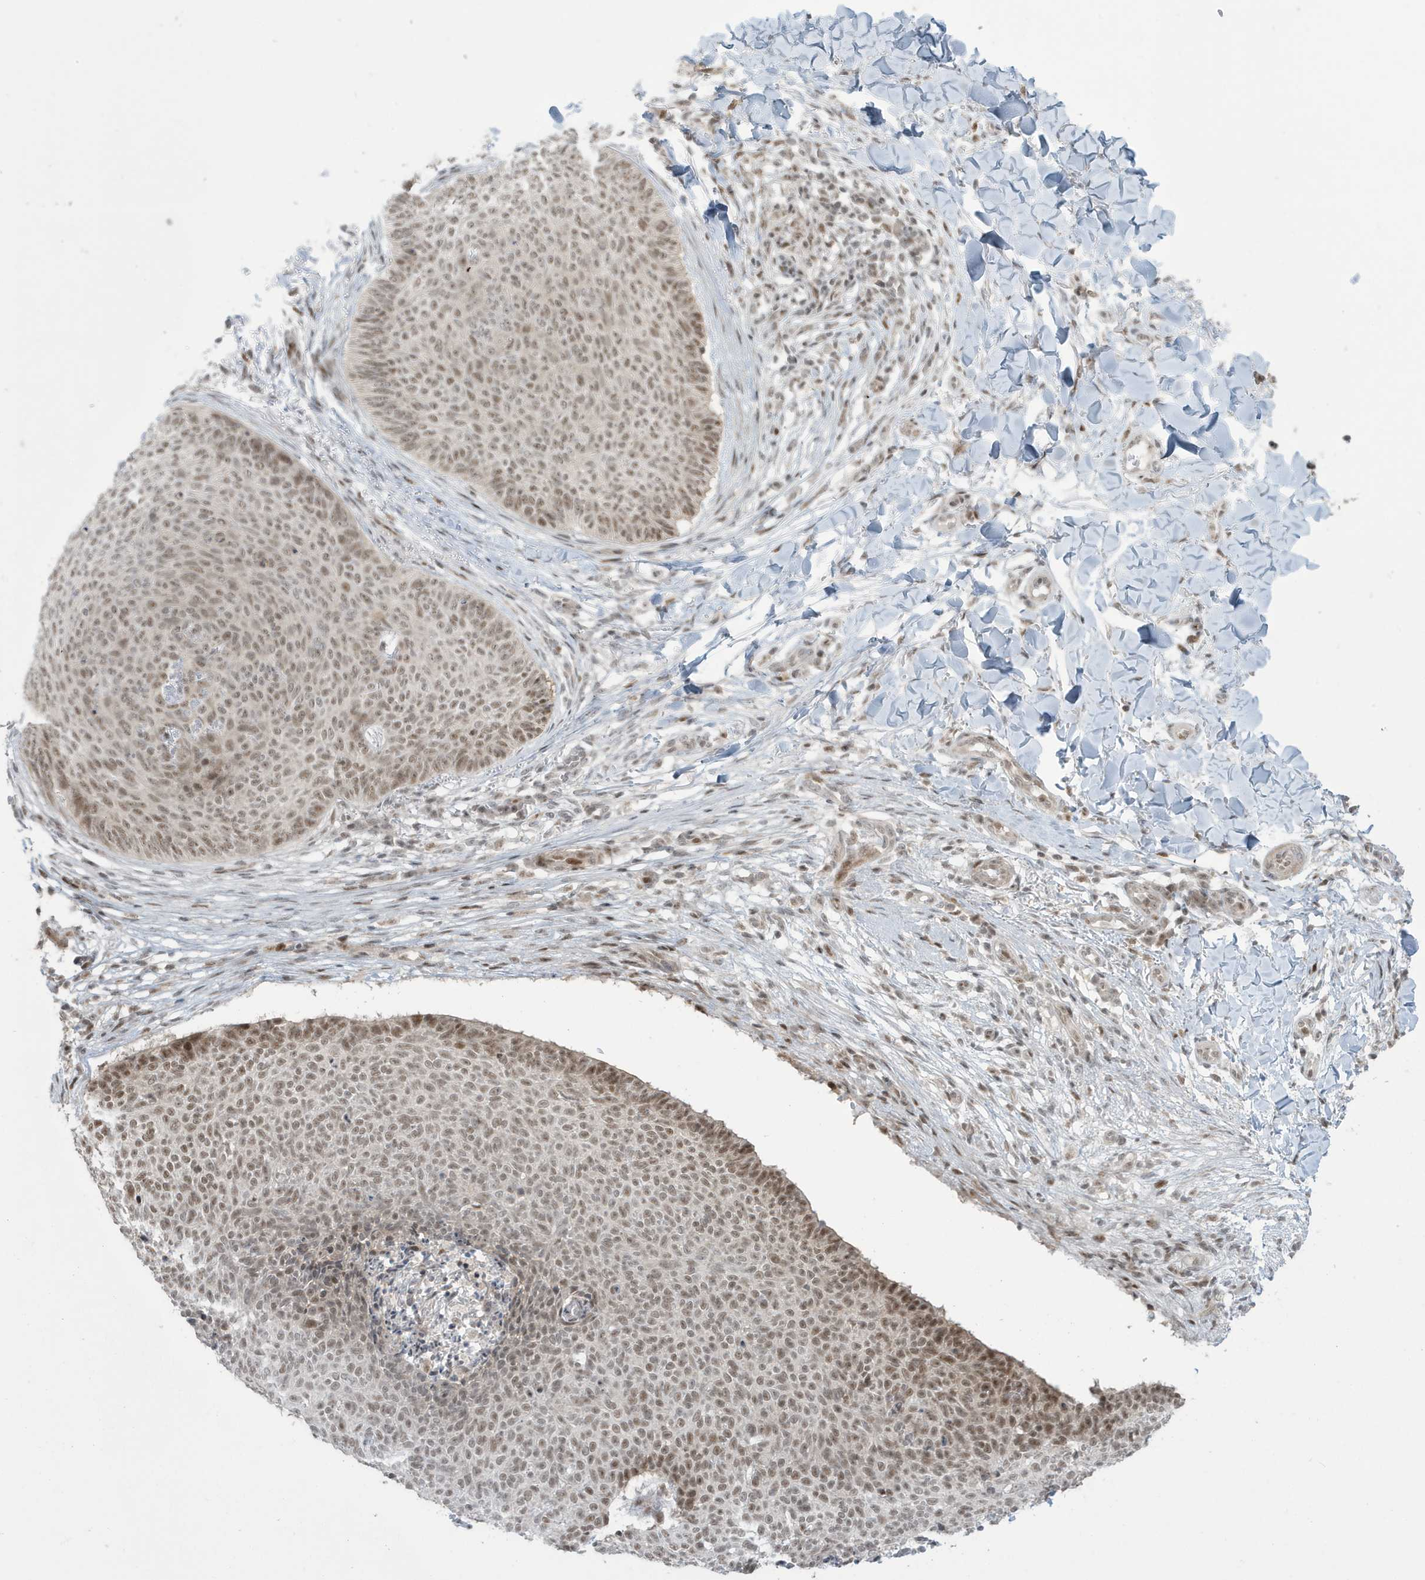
{"staining": {"intensity": "moderate", "quantity": ">75%", "location": "nuclear"}, "tissue": "skin cancer", "cell_type": "Tumor cells", "image_type": "cancer", "snomed": [{"axis": "morphology", "description": "Normal tissue, NOS"}, {"axis": "morphology", "description": "Basal cell carcinoma"}, {"axis": "topography", "description": "Skin"}], "caption": "Moderate nuclear protein positivity is present in about >75% of tumor cells in skin cancer (basal cell carcinoma). (DAB (3,3'-diaminobenzidine) = brown stain, brightfield microscopy at high magnification).", "gene": "C1orf52", "patient": {"sex": "male", "age": 50}}